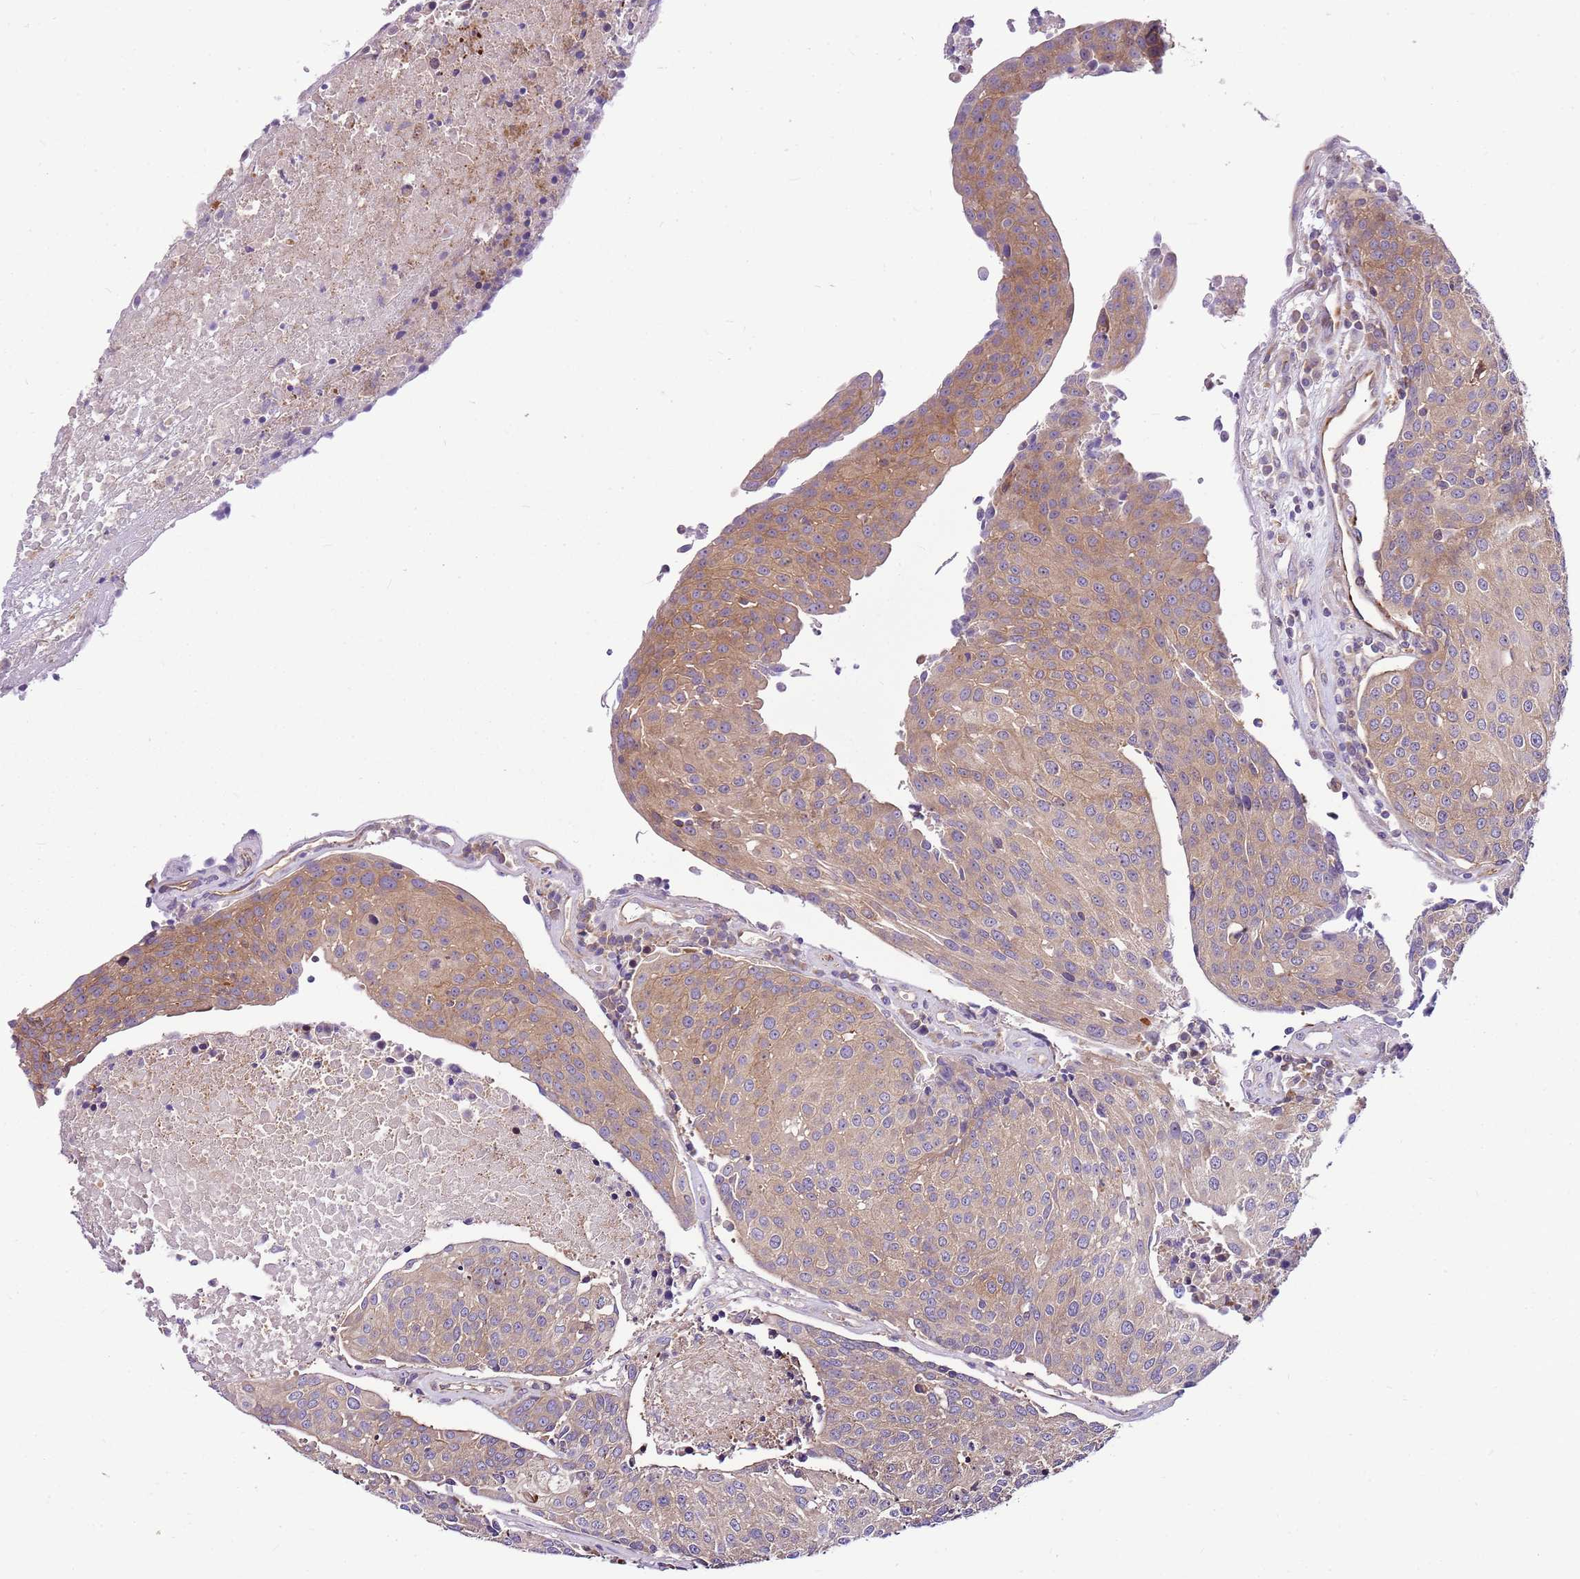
{"staining": {"intensity": "weak", "quantity": ">75%", "location": "cytoplasmic/membranous"}, "tissue": "urothelial cancer", "cell_type": "Tumor cells", "image_type": "cancer", "snomed": [{"axis": "morphology", "description": "Urothelial carcinoma, High grade"}, {"axis": "topography", "description": "Urinary bladder"}], "caption": "Protein staining of urothelial cancer tissue reveals weak cytoplasmic/membranous positivity in about >75% of tumor cells. (brown staining indicates protein expression, while blue staining denotes nuclei).", "gene": "ATXN2L", "patient": {"sex": "female", "age": 85}}